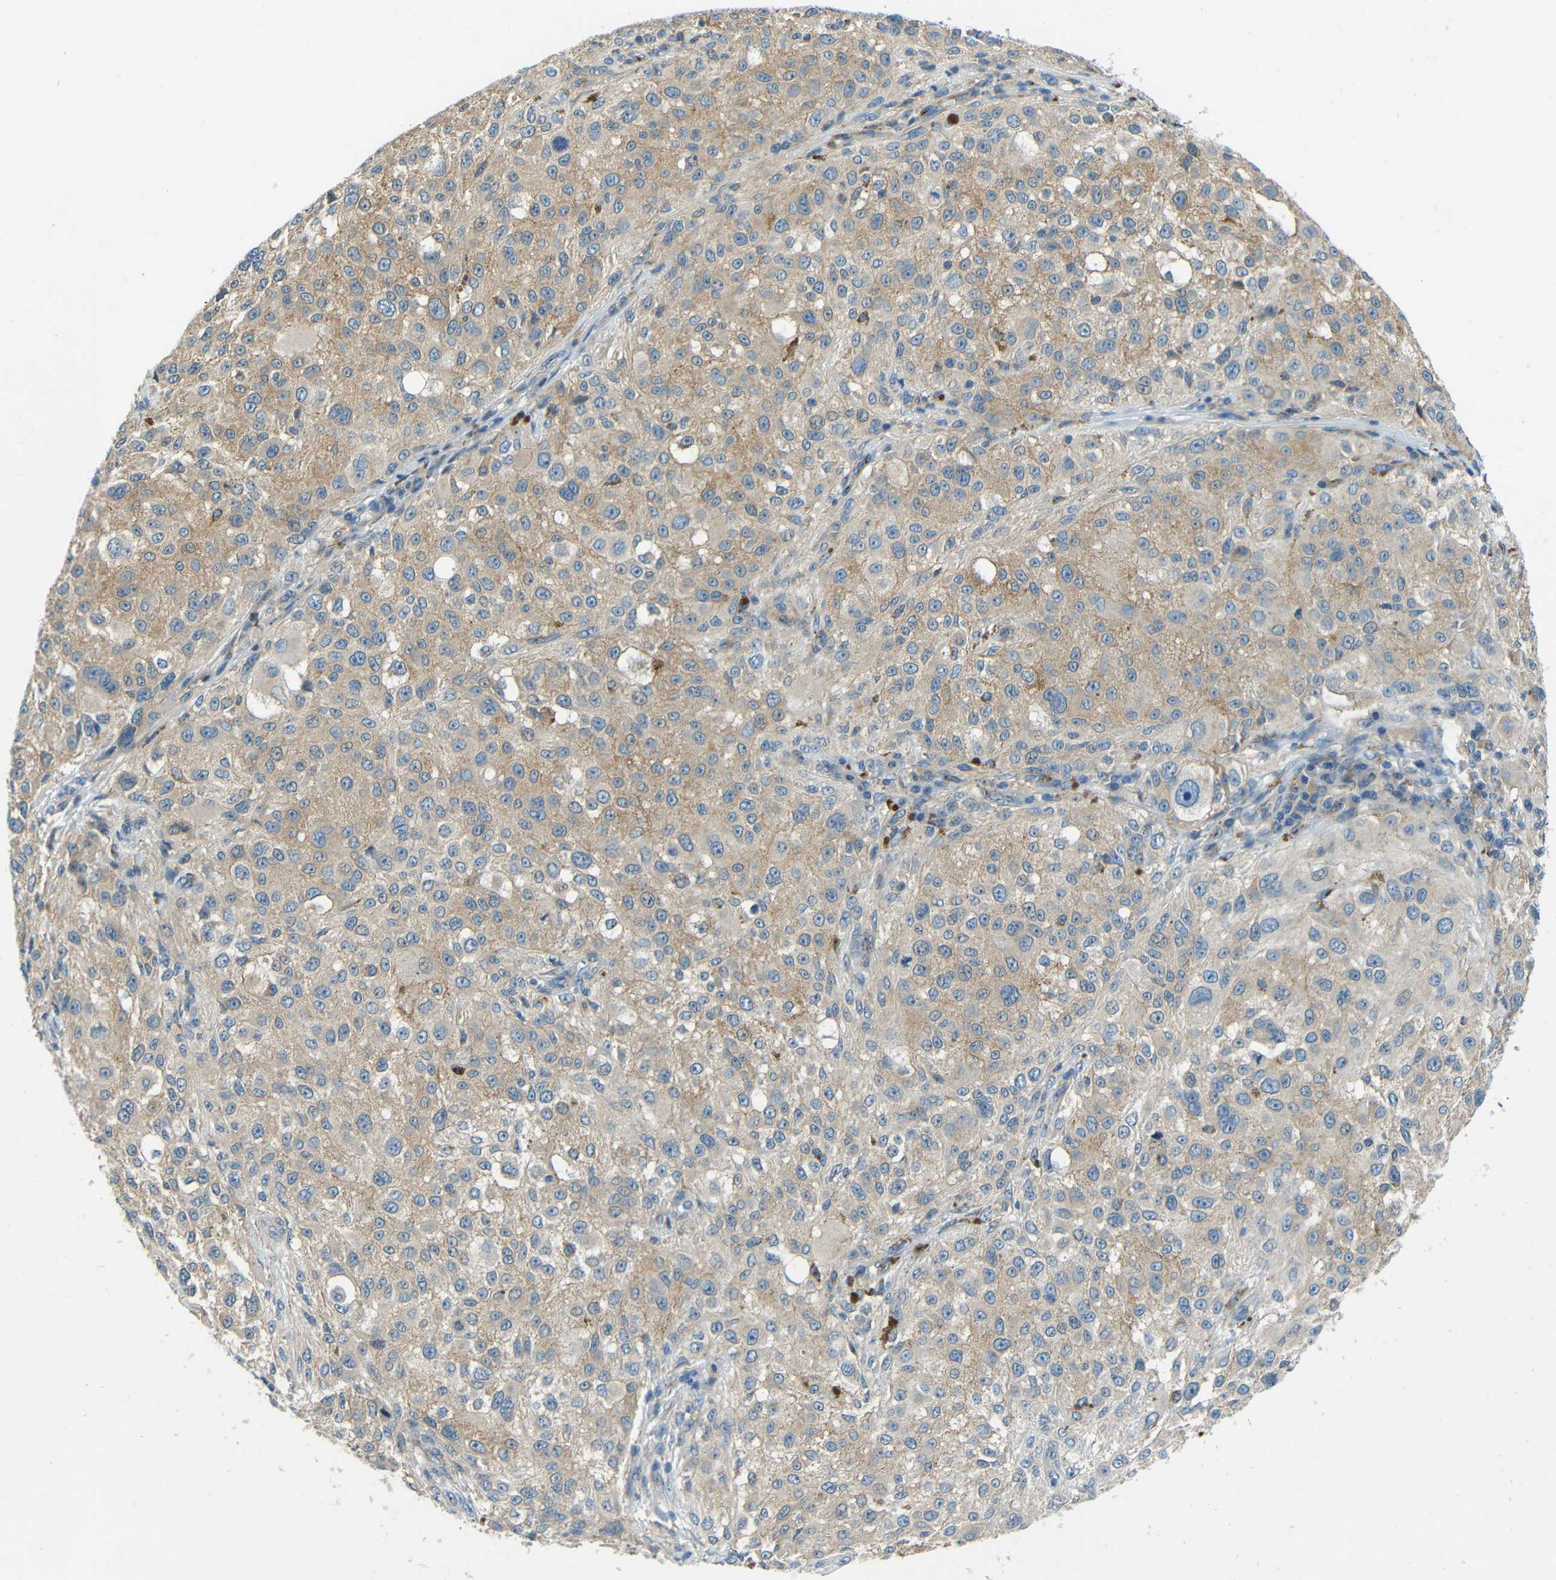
{"staining": {"intensity": "moderate", "quantity": ">75%", "location": "cytoplasmic/membranous"}, "tissue": "melanoma", "cell_type": "Tumor cells", "image_type": "cancer", "snomed": [{"axis": "morphology", "description": "Necrosis, NOS"}, {"axis": "morphology", "description": "Malignant melanoma, NOS"}, {"axis": "topography", "description": "Skin"}], "caption": "Malignant melanoma stained for a protein displays moderate cytoplasmic/membranous positivity in tumor cells.", "gene": "CYP26B1", "patient": {"sex": "female", "age": 87}}